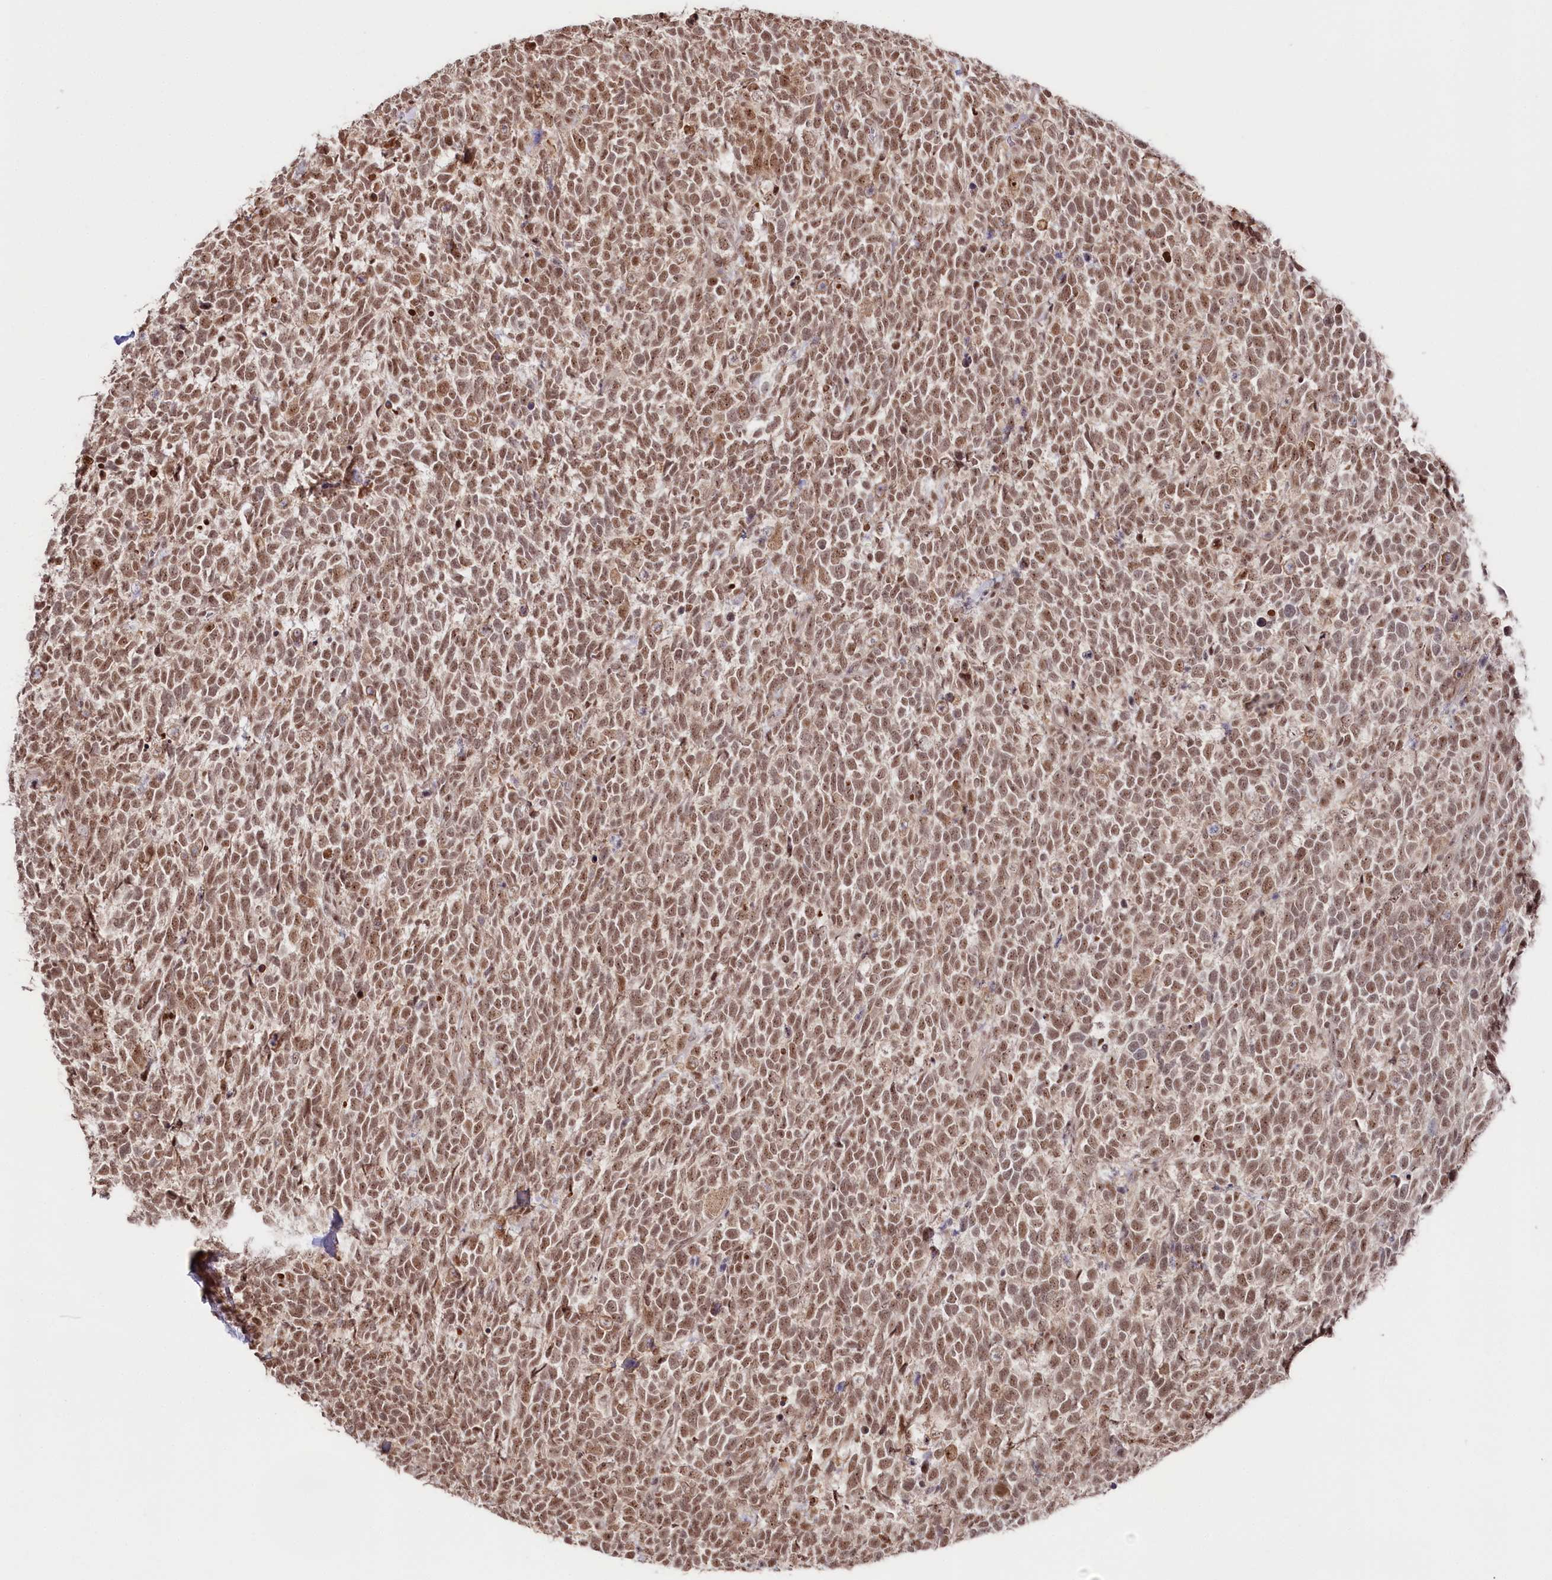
{"staining": {"intensity": "moderate", "quantity": ">75%", "location": "nuclear"}, "tissue": "urothelial cancer", "cell_type": "Tumor cells", "image_type": "cancer", "snomed": [{"axis": "morphology", "description": "Urothelial carcinoma, High grade"}, {"axis": "topography", "description": "Urinary bladder"}], "caption": "A micrograph of human urothelial carcinoma (high-grade) stained for a protein displays moderate nuclear brown staining in tumor cells.", "gene": "POLR2H", "patient": {"sex": "female", "age": 82}}